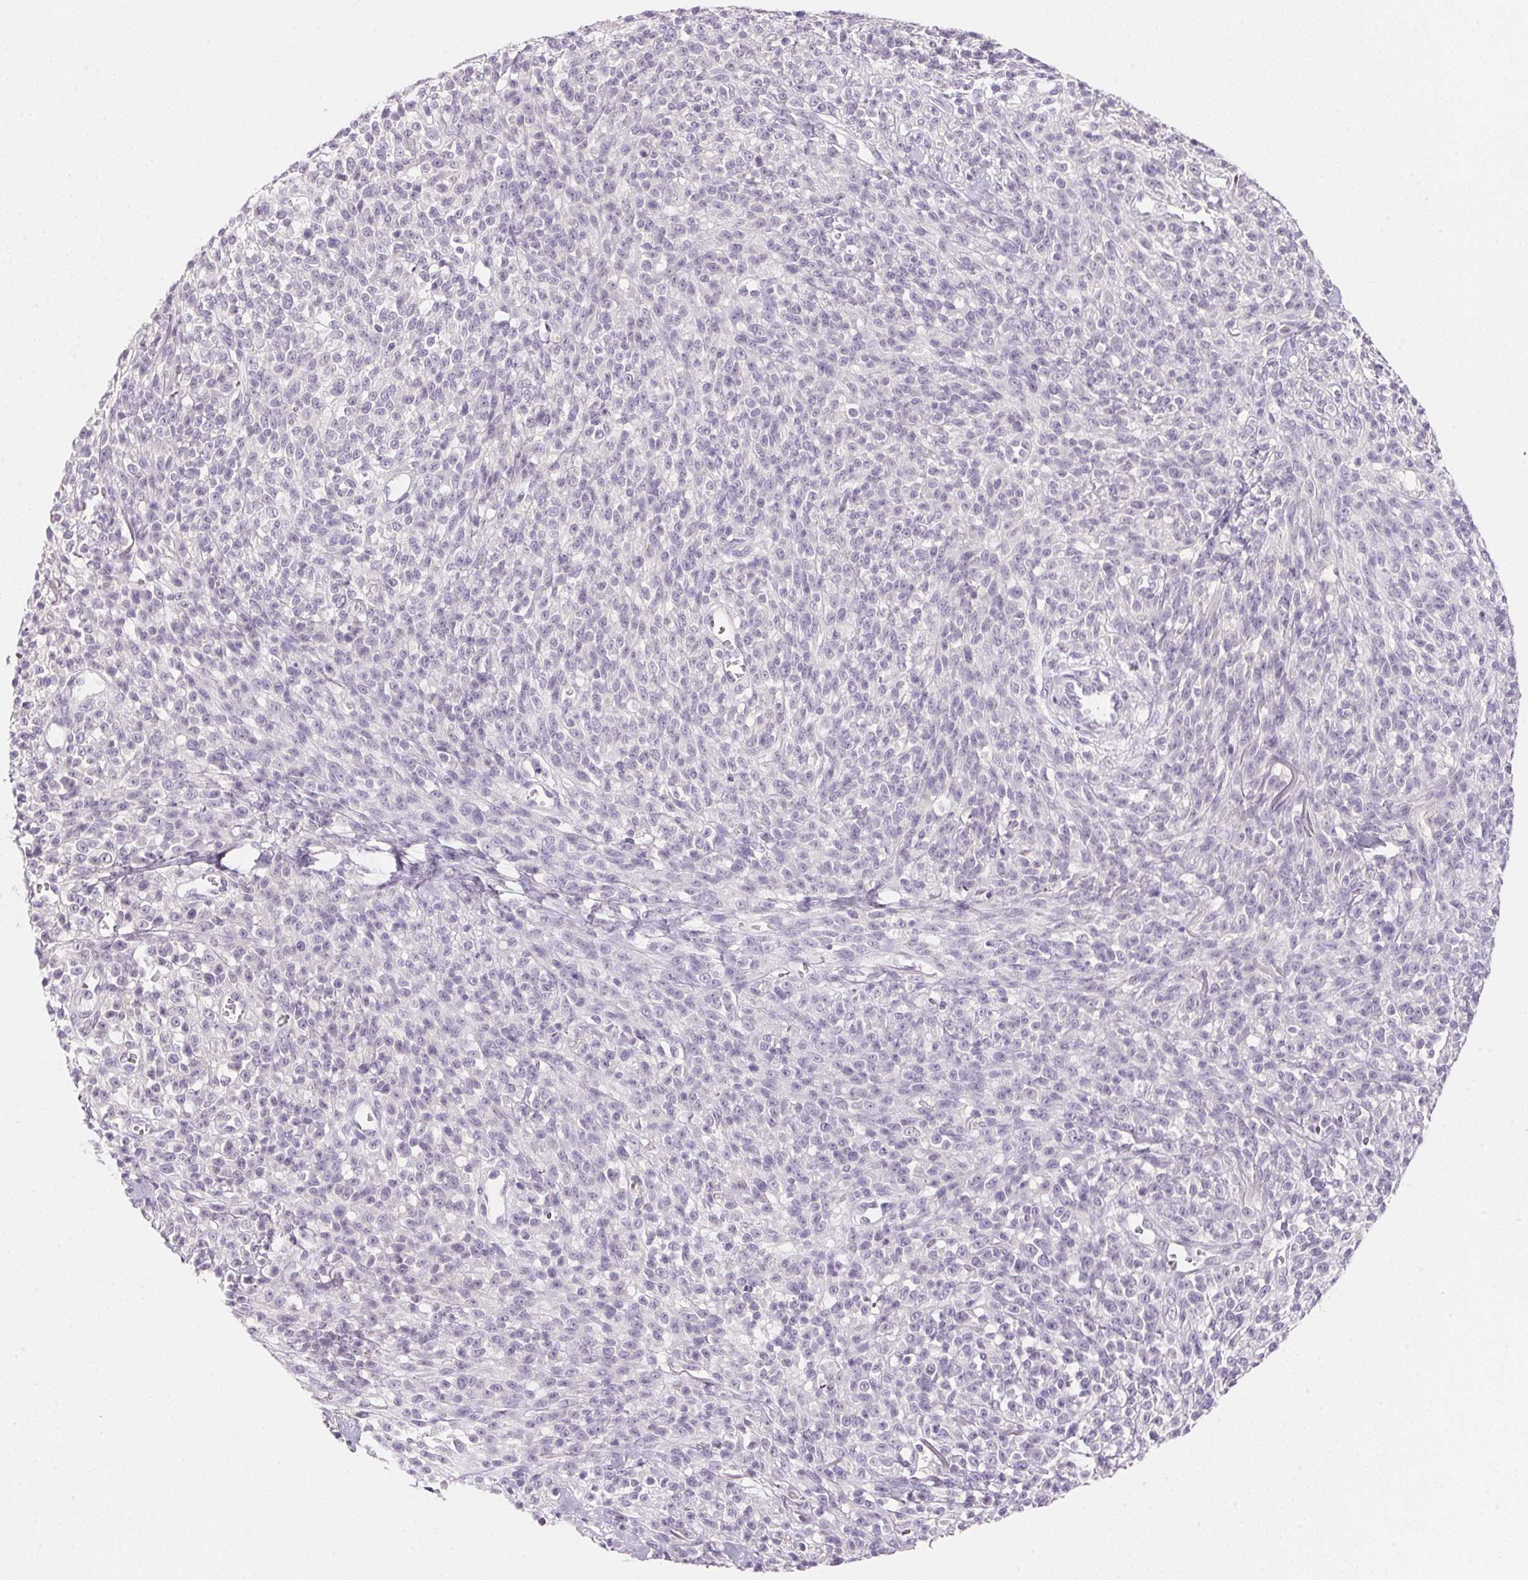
{"staining": {"intensity": "negative", "quantity": "none", "location": "none"}, "tissue": "melanoma", "cell_type": "Tumor cells", "image_type": "cancer", "snomed": [{"axis": "morphology", "description": "Malignant melanoma, NOS"}, {"axis": "topography", "description": "Skin"}, {"axis": "topography", "description": "Skin of trunk"}], "caption": "Melanoma stained for a protein using IHC reveals no positivity tumor cells.", "gene": "MCOLN3", "patient": {"sex": "male", "age": 74}}